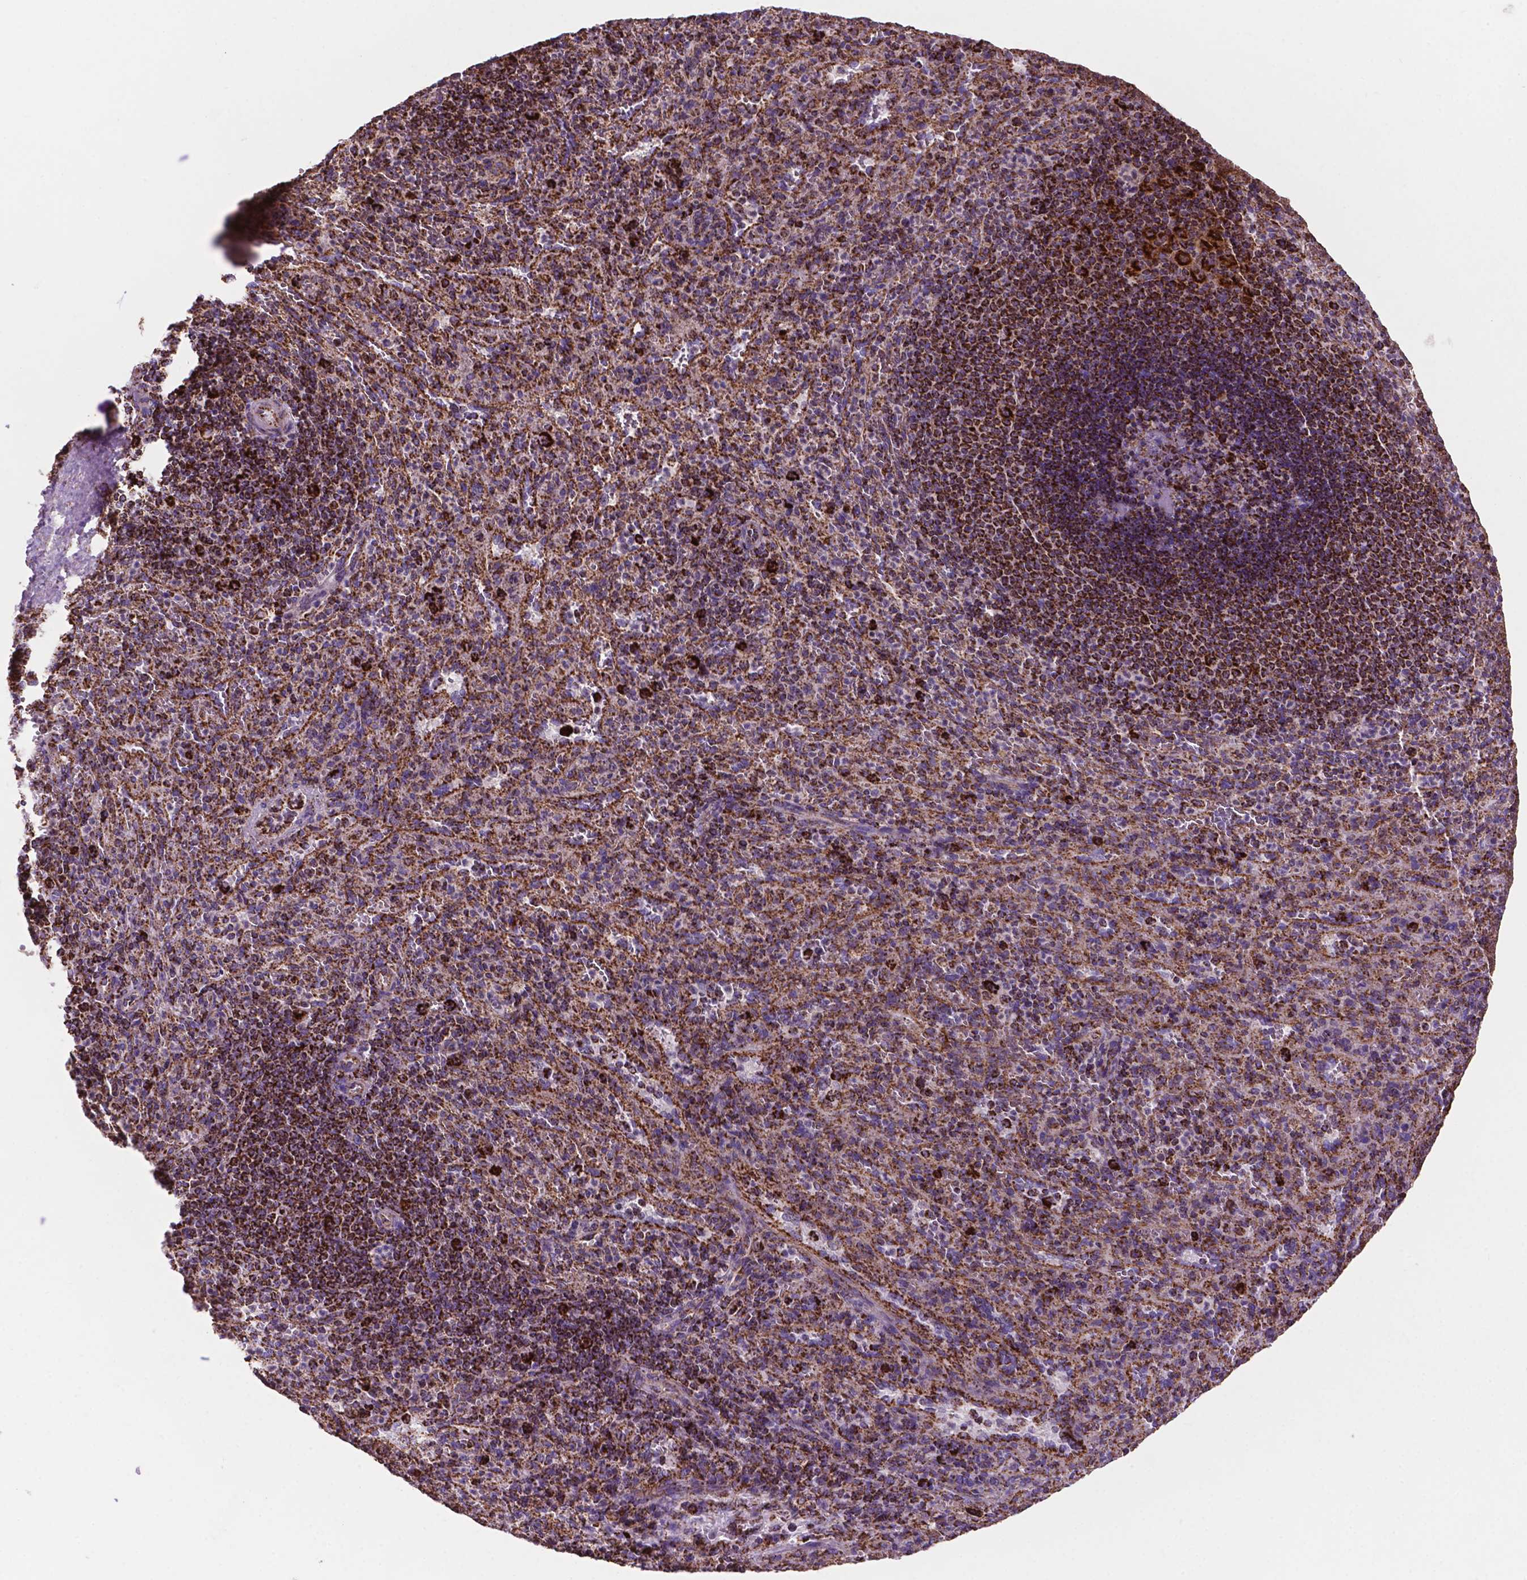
{"staining": {"intensity": "strong", "quantity": "25%-75%", "location": "cytoplasmic/membranous"}, "tissue": "spleen", "cell_type": "Cells in red pulp", "image_type": "normal", "snomed": [{"axis": "morphology", "description": "Normal tissue, NOS"}, {"axis": "topography", "description": "Spleen"}], "caption": "Spleen stained with IHC reveals strong cytoplasmic/membranous staining in about 25%-75% of cells in red pulp. Using DAB (brown) and hematoxylin (blue) stains, captured at high magnification using brightfield microscopy.", "gene": "HSPD1", "patient": {"sex": "male", "age": 57}}